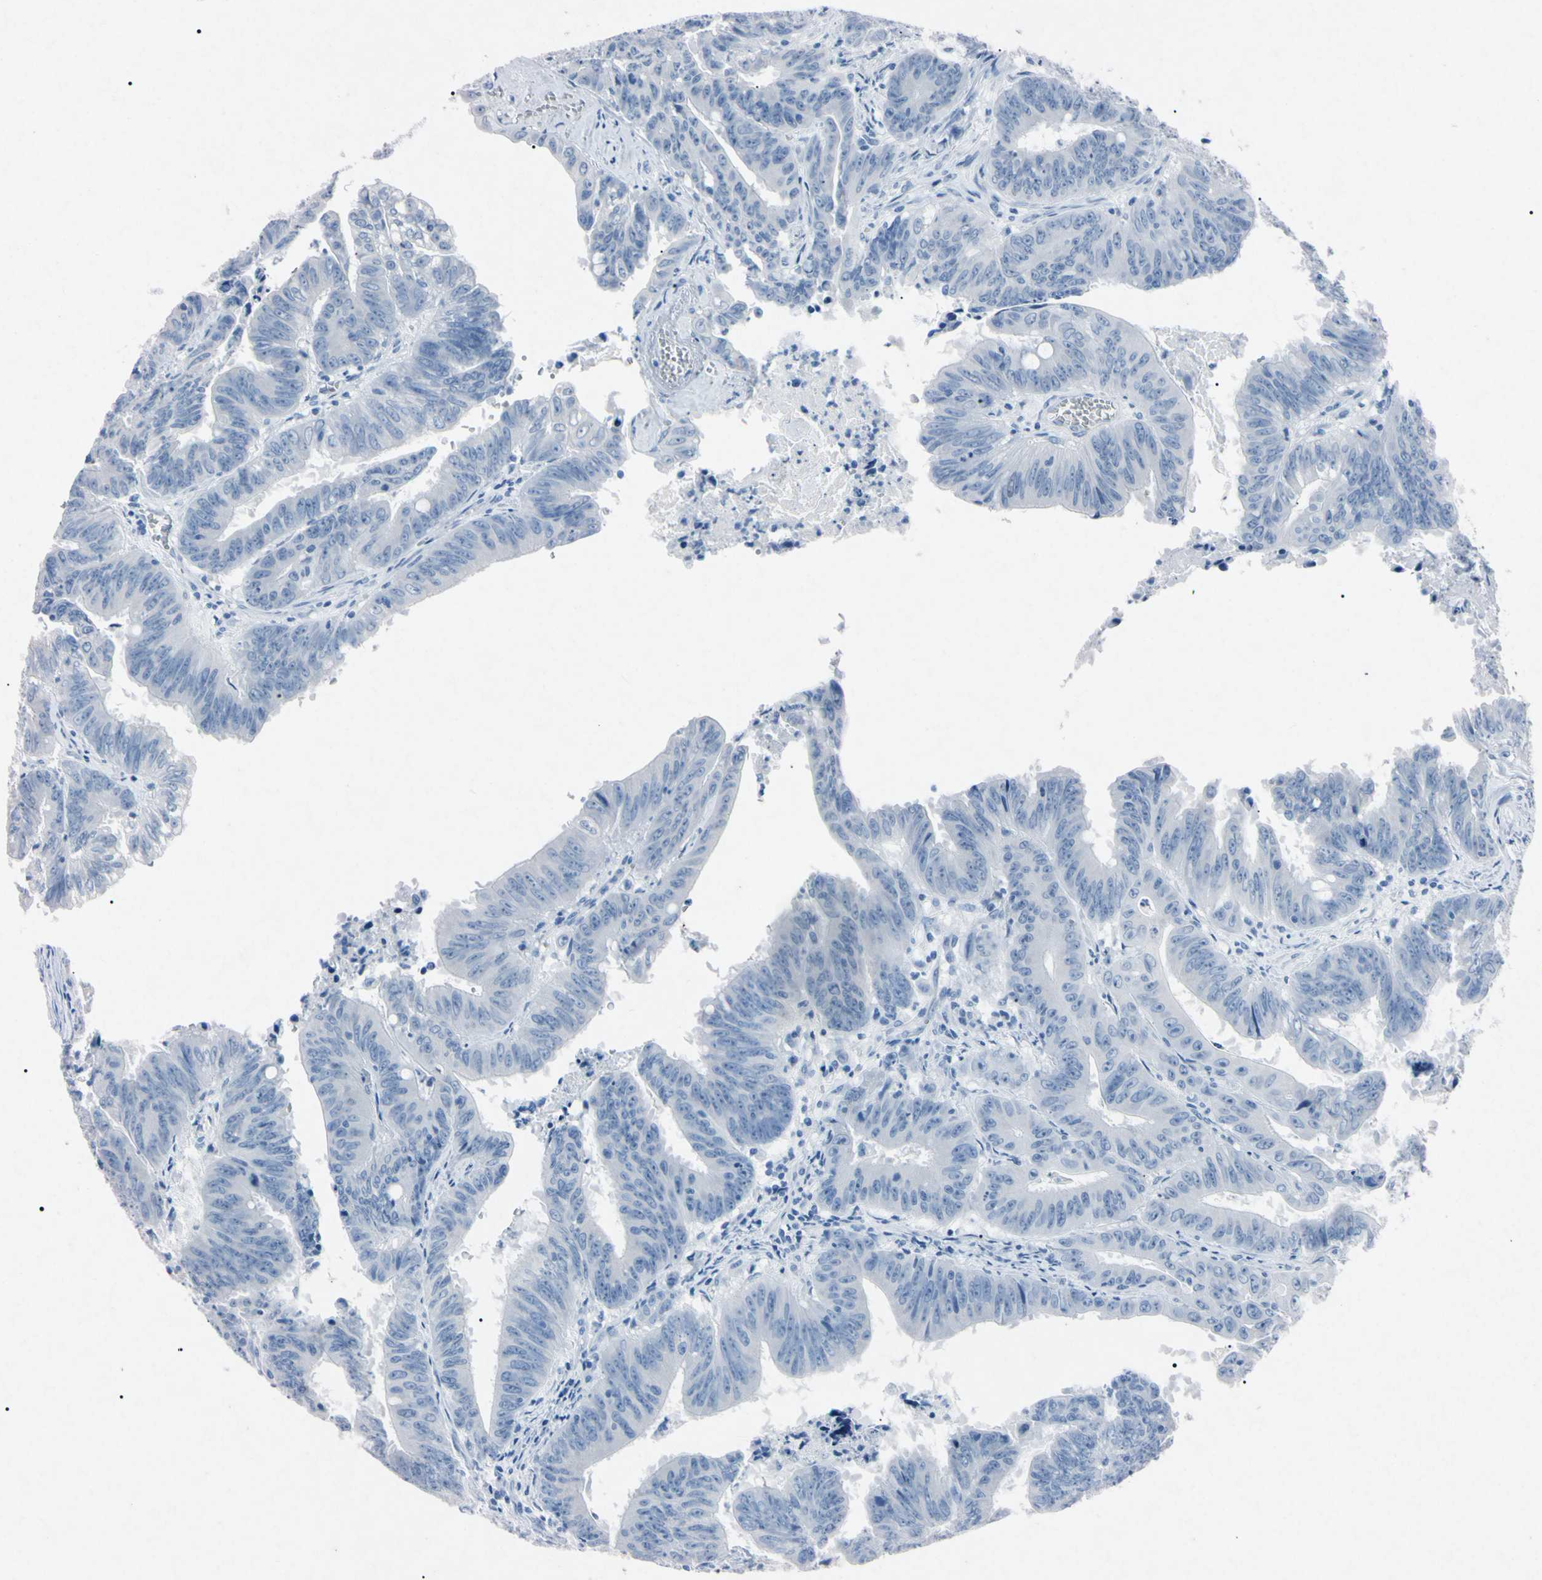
{"staining": {"intensity": "negative", "quantity": "none", "location": "none"}, "tissue": "colorectal cancer", "cell_type": "Tumor cells", "image_type": "cancer", "snomed": [{"axis": "morphology", "description": "Adenocarcinoma, NOS"}, {"axis": "topography", "description": "Colon"}], "caption": "DAB (3,3'-diaminobenzidine) immunohistochemical staining of human colorectal cancer shows no significant staining in tumor cells.", "gene": "ELN", "patient": {"sex": "male", "age": 45}}